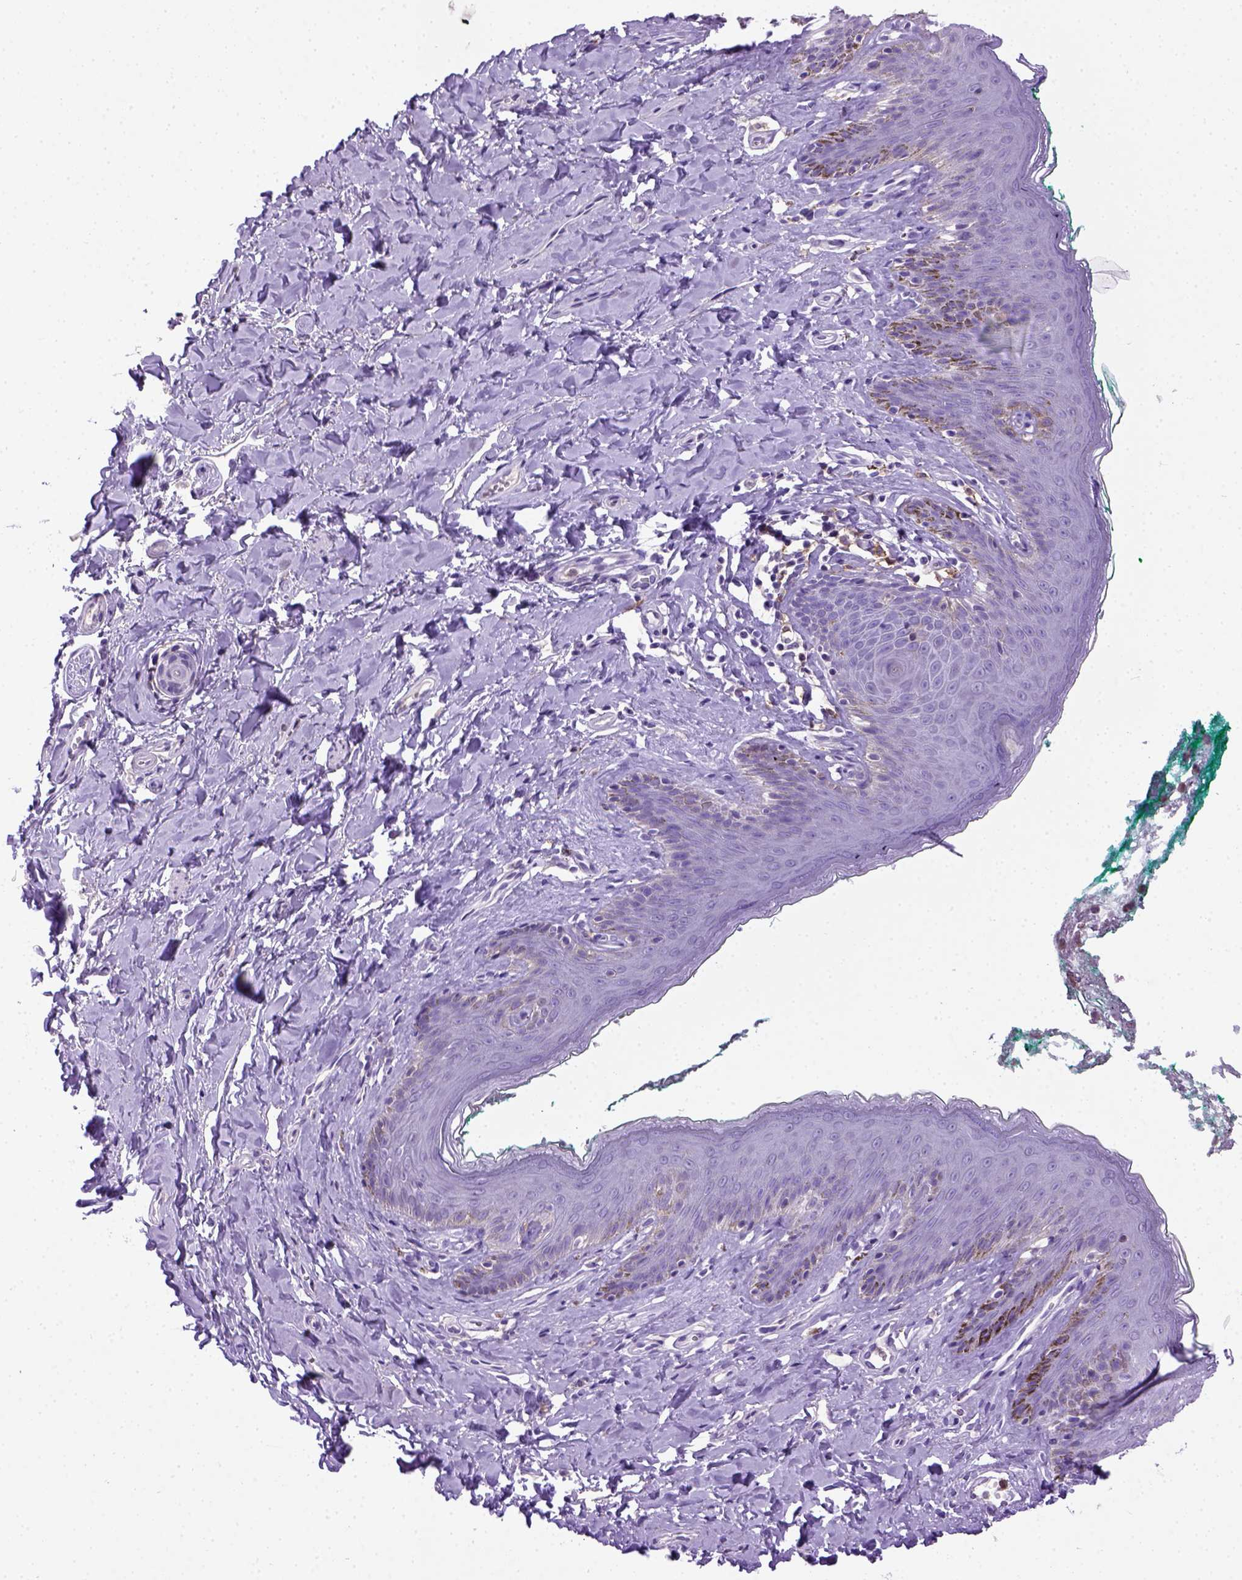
{"staining": {"intensity": "negative", "quantity": "none", "location": "none"}, "tissue": "skin", "cell_type": "Epidermal cells", "image_type": "normal", "snomed": [{"axis": "morphology", "description": "Normal tissue, NOS"}, {"axis": "topography", "description": "Vulva"}], "caption": "Epidermal cells are negative for brown protein staining in unremarkable skin. Brightfield microscopy of immunohistochemistry (IHC) stained with DAB (3,3'-diaminobenzidine) (brown) and hematoxylin (blue), captured at high magnification.", "gene": "ITGAX", "patient": {"sex": "female", "age": 66}}